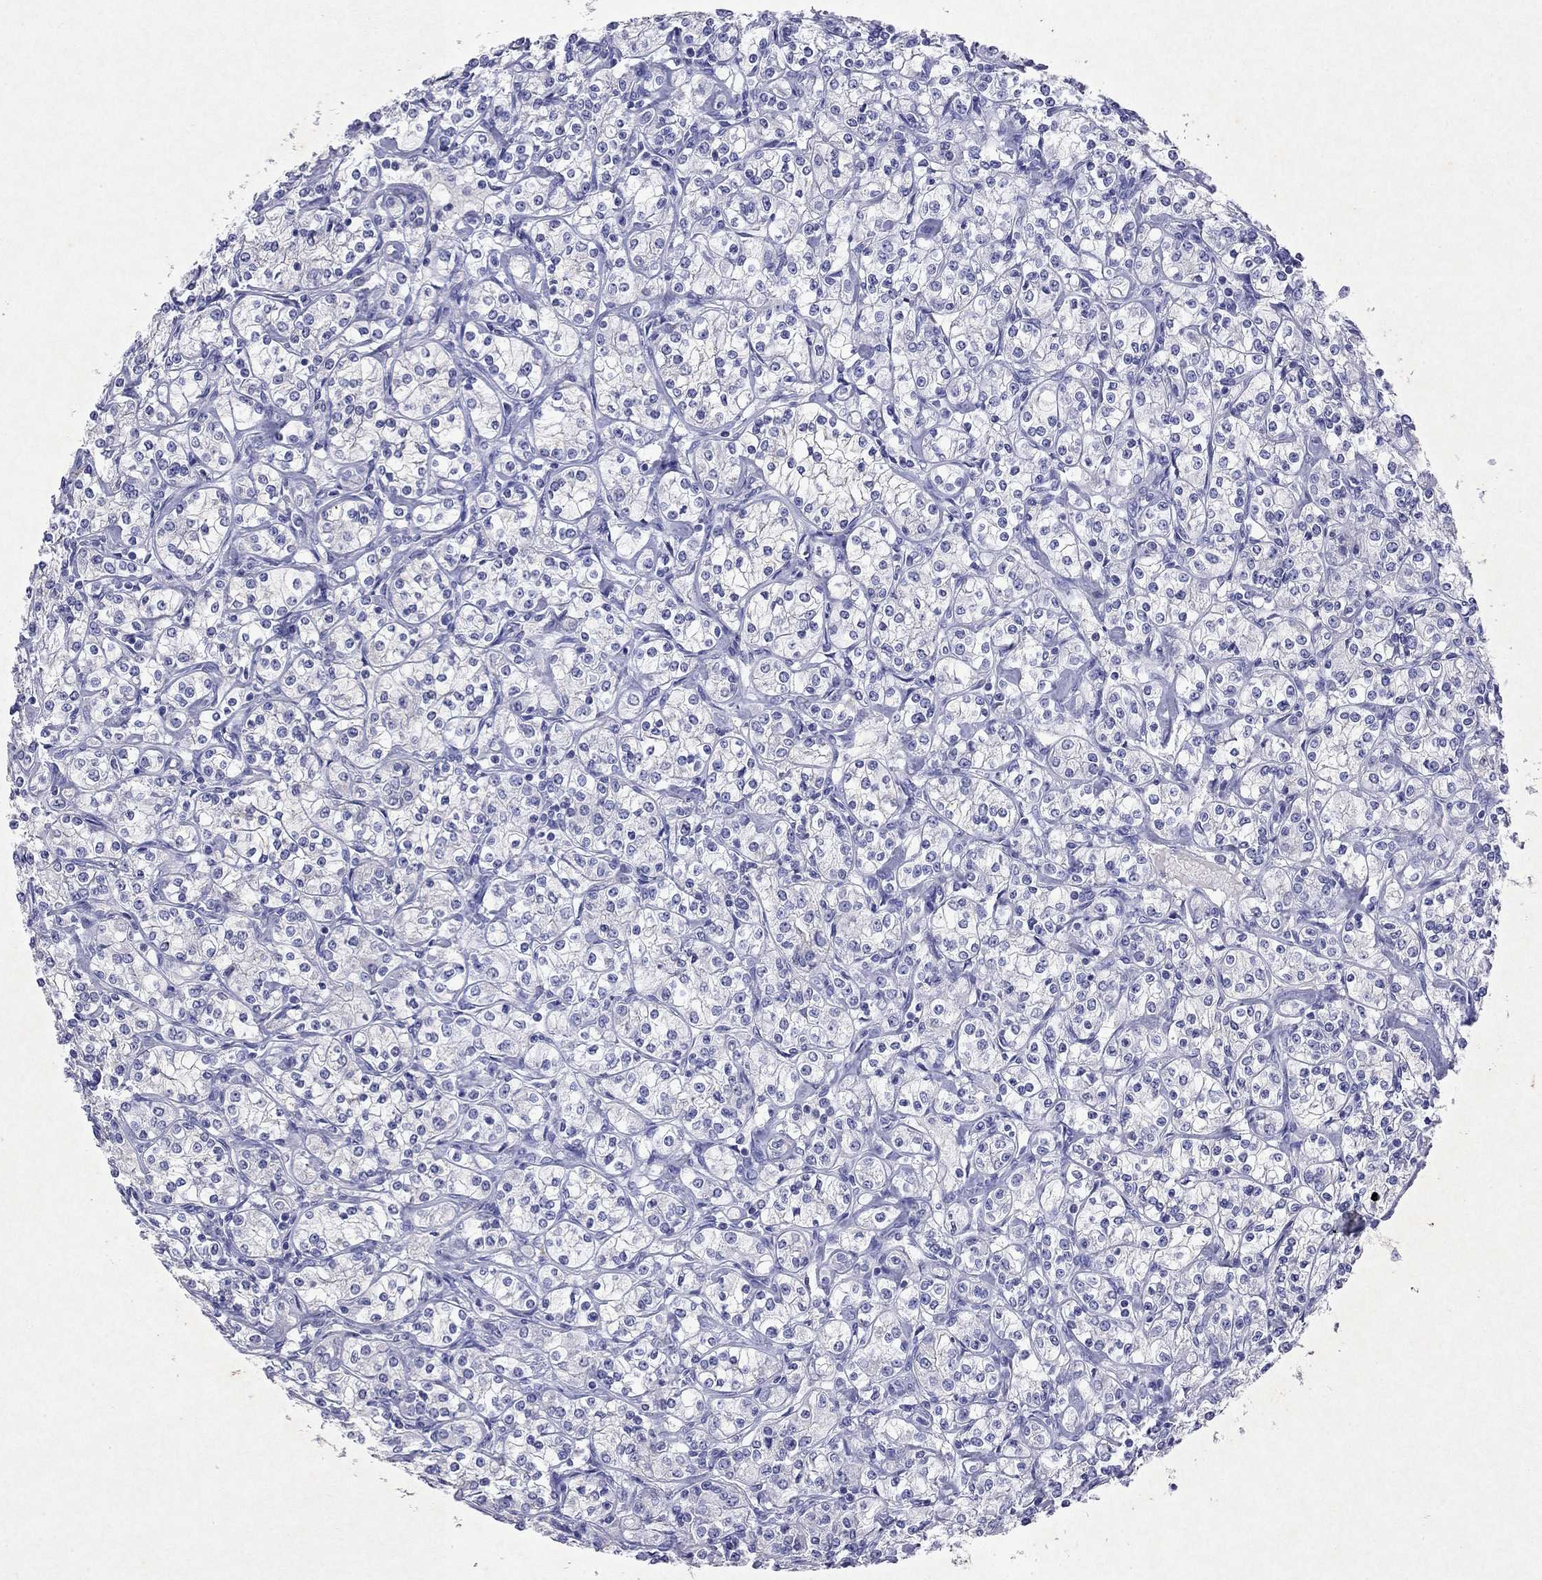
{"staining": {"intensity": "negative", "quantity": "none", "location": "none"}, "tissue": "renal cancer", "cell_type": "Tumor cells", "image_type": "cancer", "snomed": [{"axis": "morphology", "description": "Adenocarcinoma, NOS"}, {"axis": "topography", "description": "Kidney"}], "caption": "Immunohistochemistry (IHC) photomicrograph of neoplastic tissue: human adenocarcinoma (renal) stained with DAB reveals no significant protein staining in tumor cells.", "gene": "ARMC12", "patient": {"sex": "male", "age": 77}}